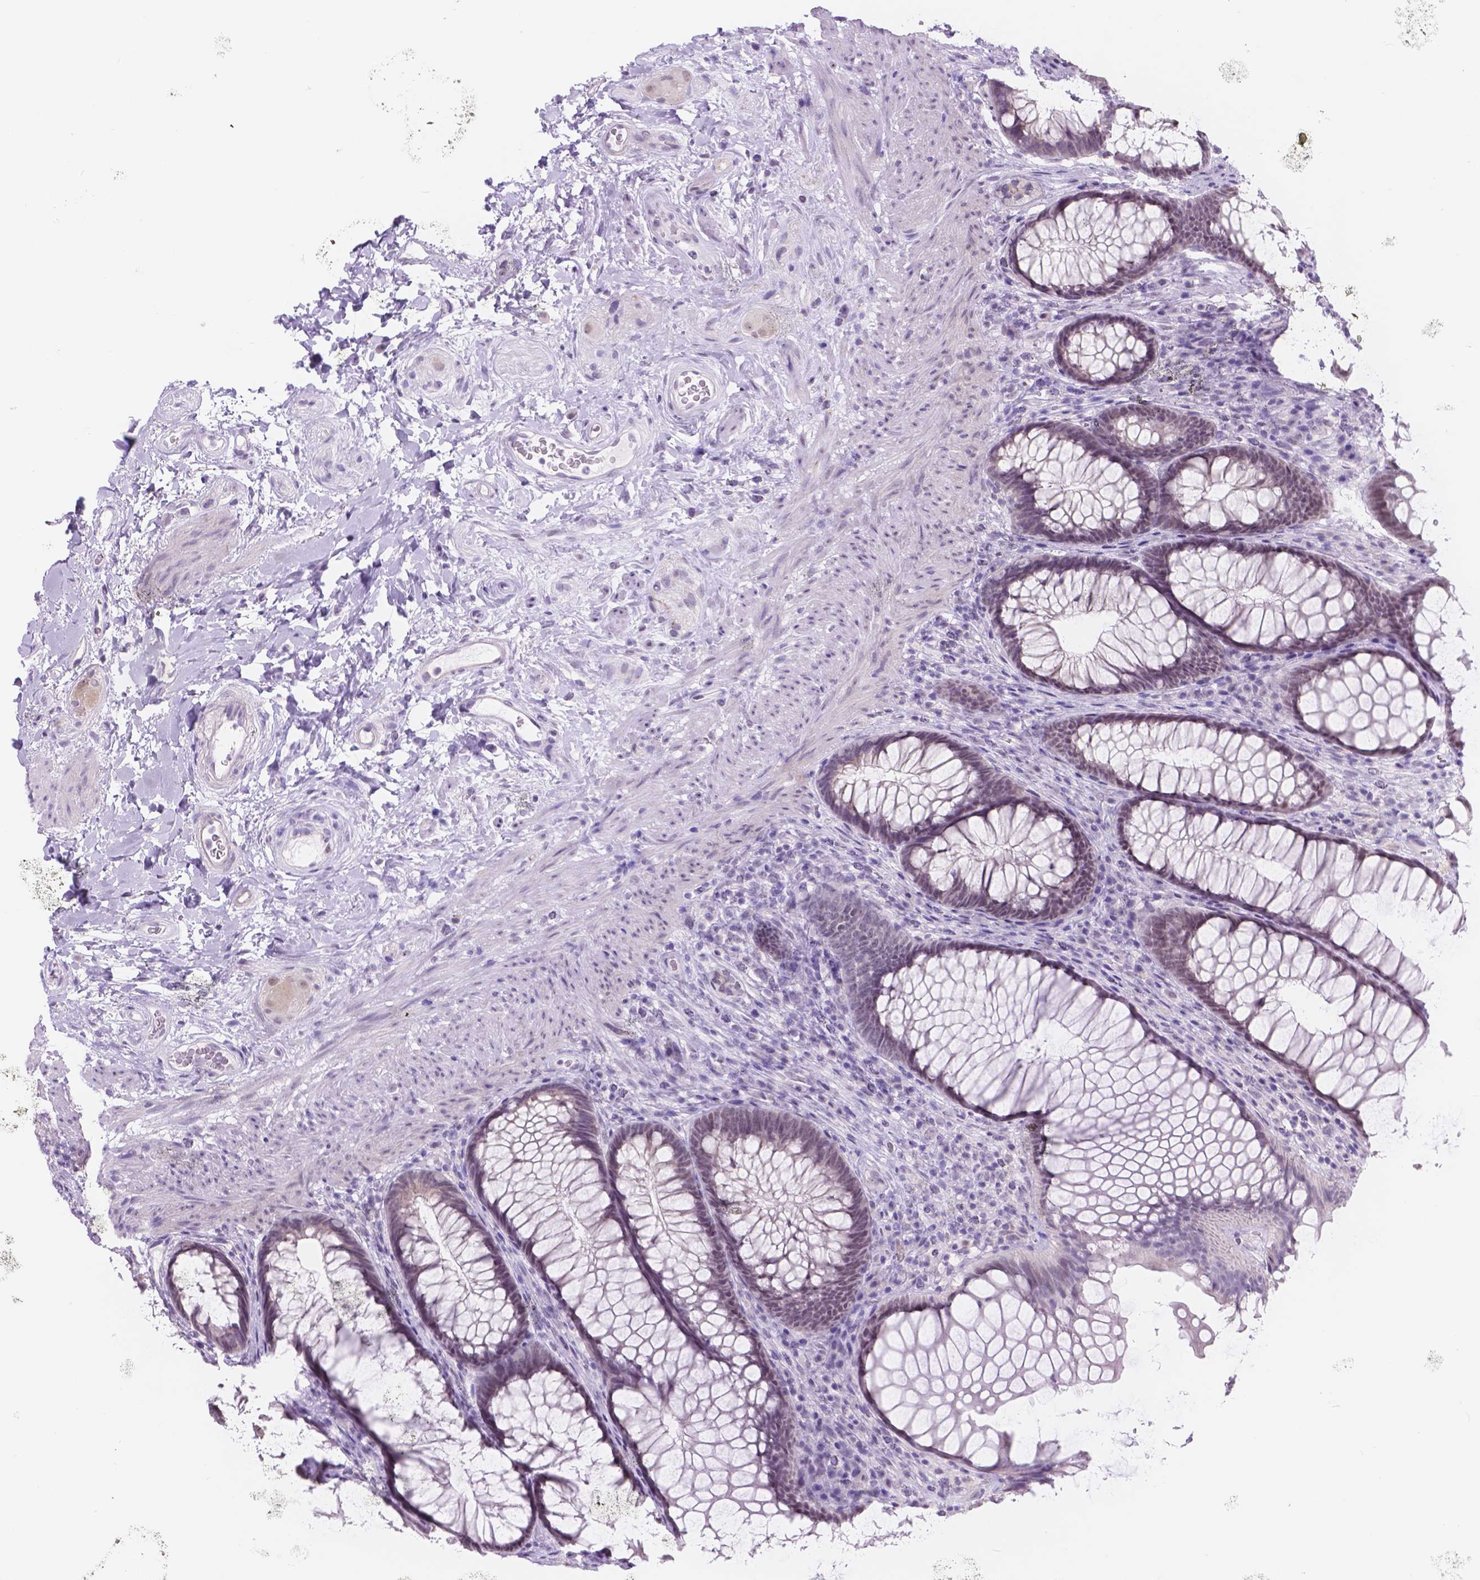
{"staining": {"intensity": "weak", "quantity": "25%-75%", "location": "nuclear"}, "tissue": "rectum", "cell_type": "Glandular cells", "image_type": "normal", "snomed": [{"axis": "morphology", "description": "Normal tissue, NOS"}, {"axis": "topography", "description": "Smooth muscle"}, {"axis": "topography", "description": "Rectum"}], "caption": "Human rectum stained with a brown dye reveals weak nuclear positive staining in approximately 25%-75% of glandular cells.", "gene": "DCC", "patient": {"sex": "male", "age": 53}}